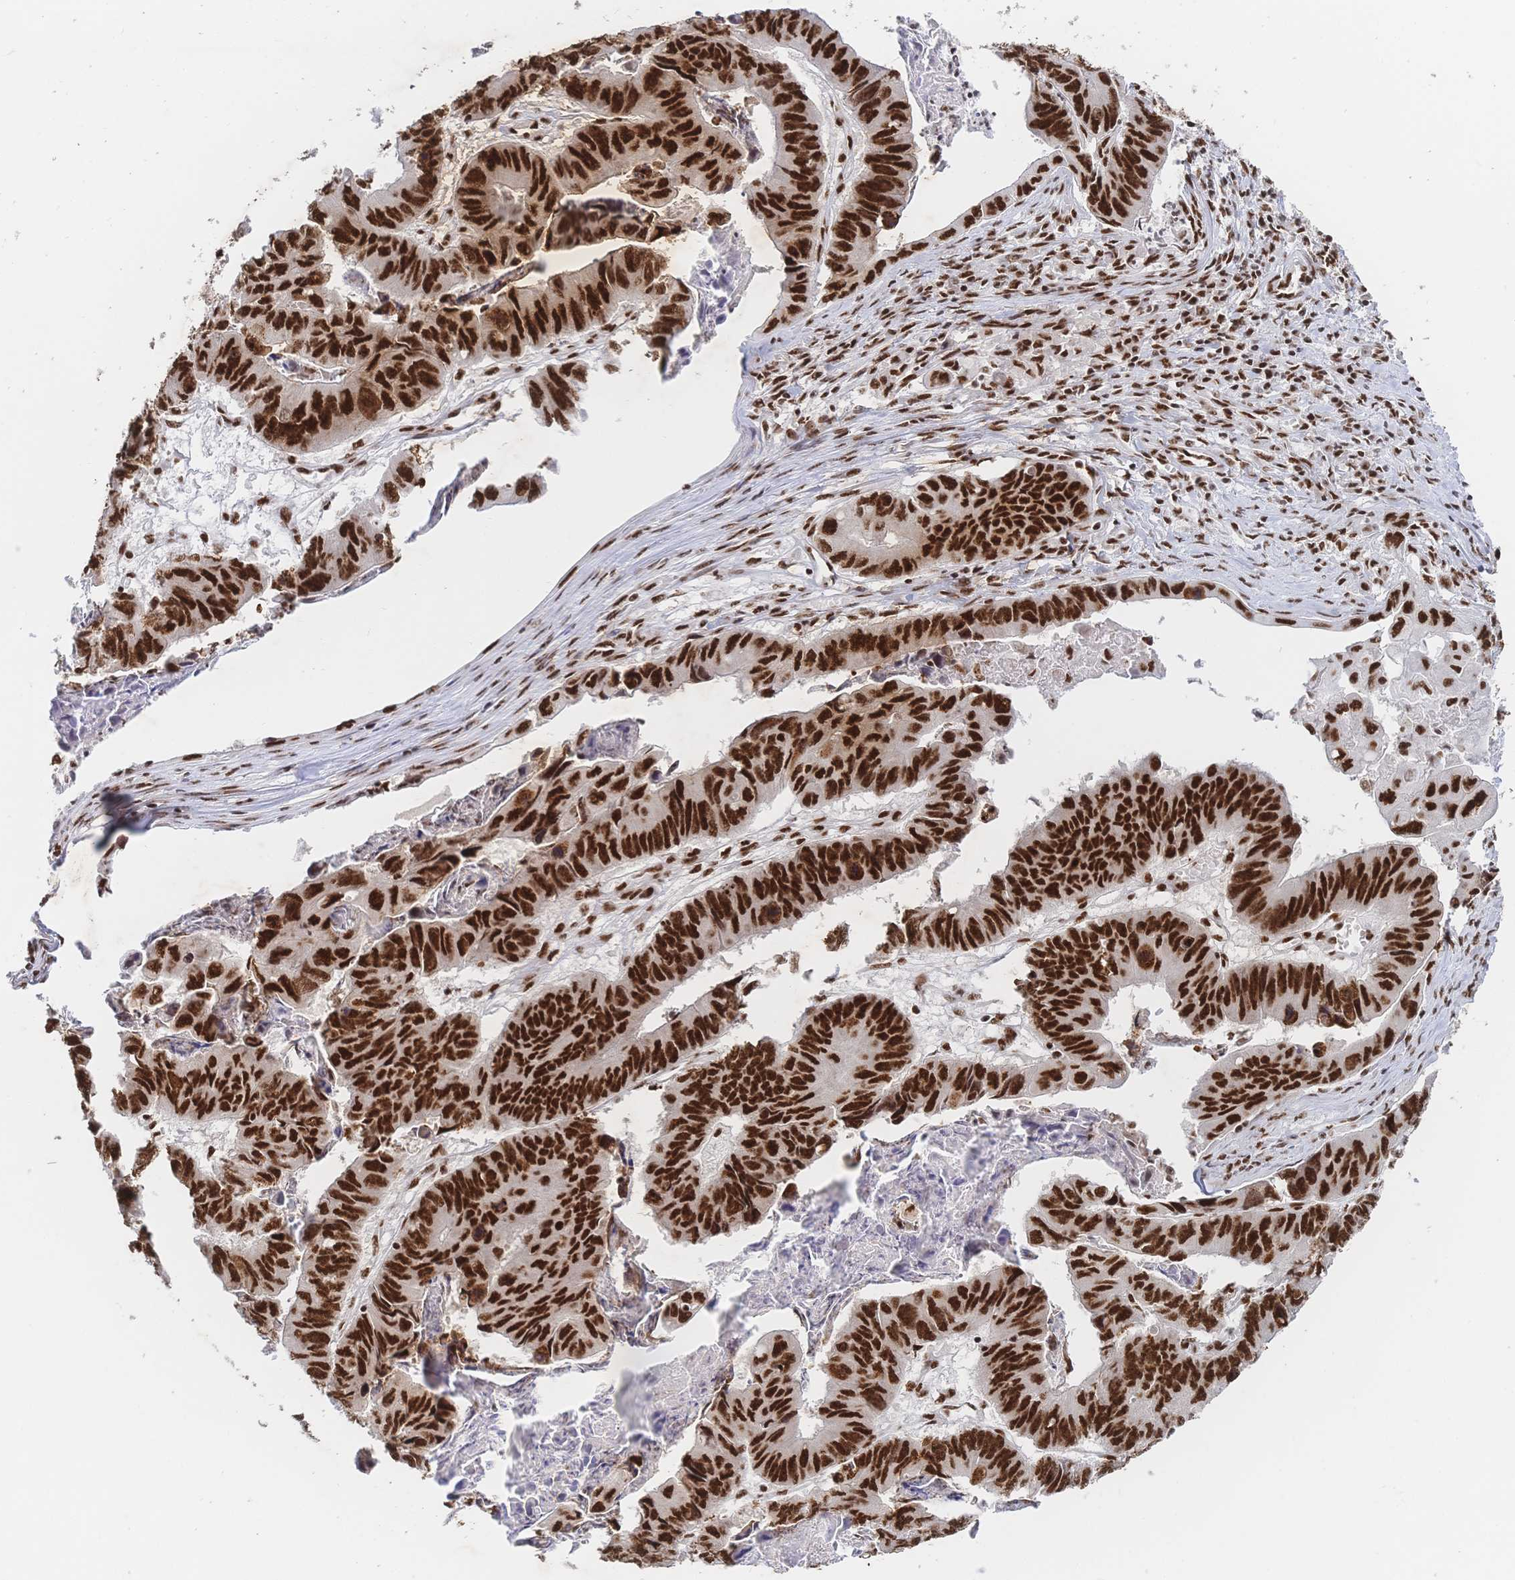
{"staining": {"intensity": "strong", "quantity": ">75%", "location": "nuclear"}, "tissue": "stomach cancer", "cell_type": "Tumor cells", "image_type": "cancer", "snomed": [{"axis": "morphology", "description": "Adenocarcinoma, NOS"}, {"axis": "topography", "description": "Stomach, lower"}], "caption": "A high-resolution histopathology image shows immunohistochemistry (IHC) staining of adenocarcinoma (stomach), which reveals strong nuclear expression in about >75% of tumor cells. The protein is shown in brown color, while the nuclei are stained blue.", "gene": "SRSF1", "patient": {"sex": "male", "age": 77}}